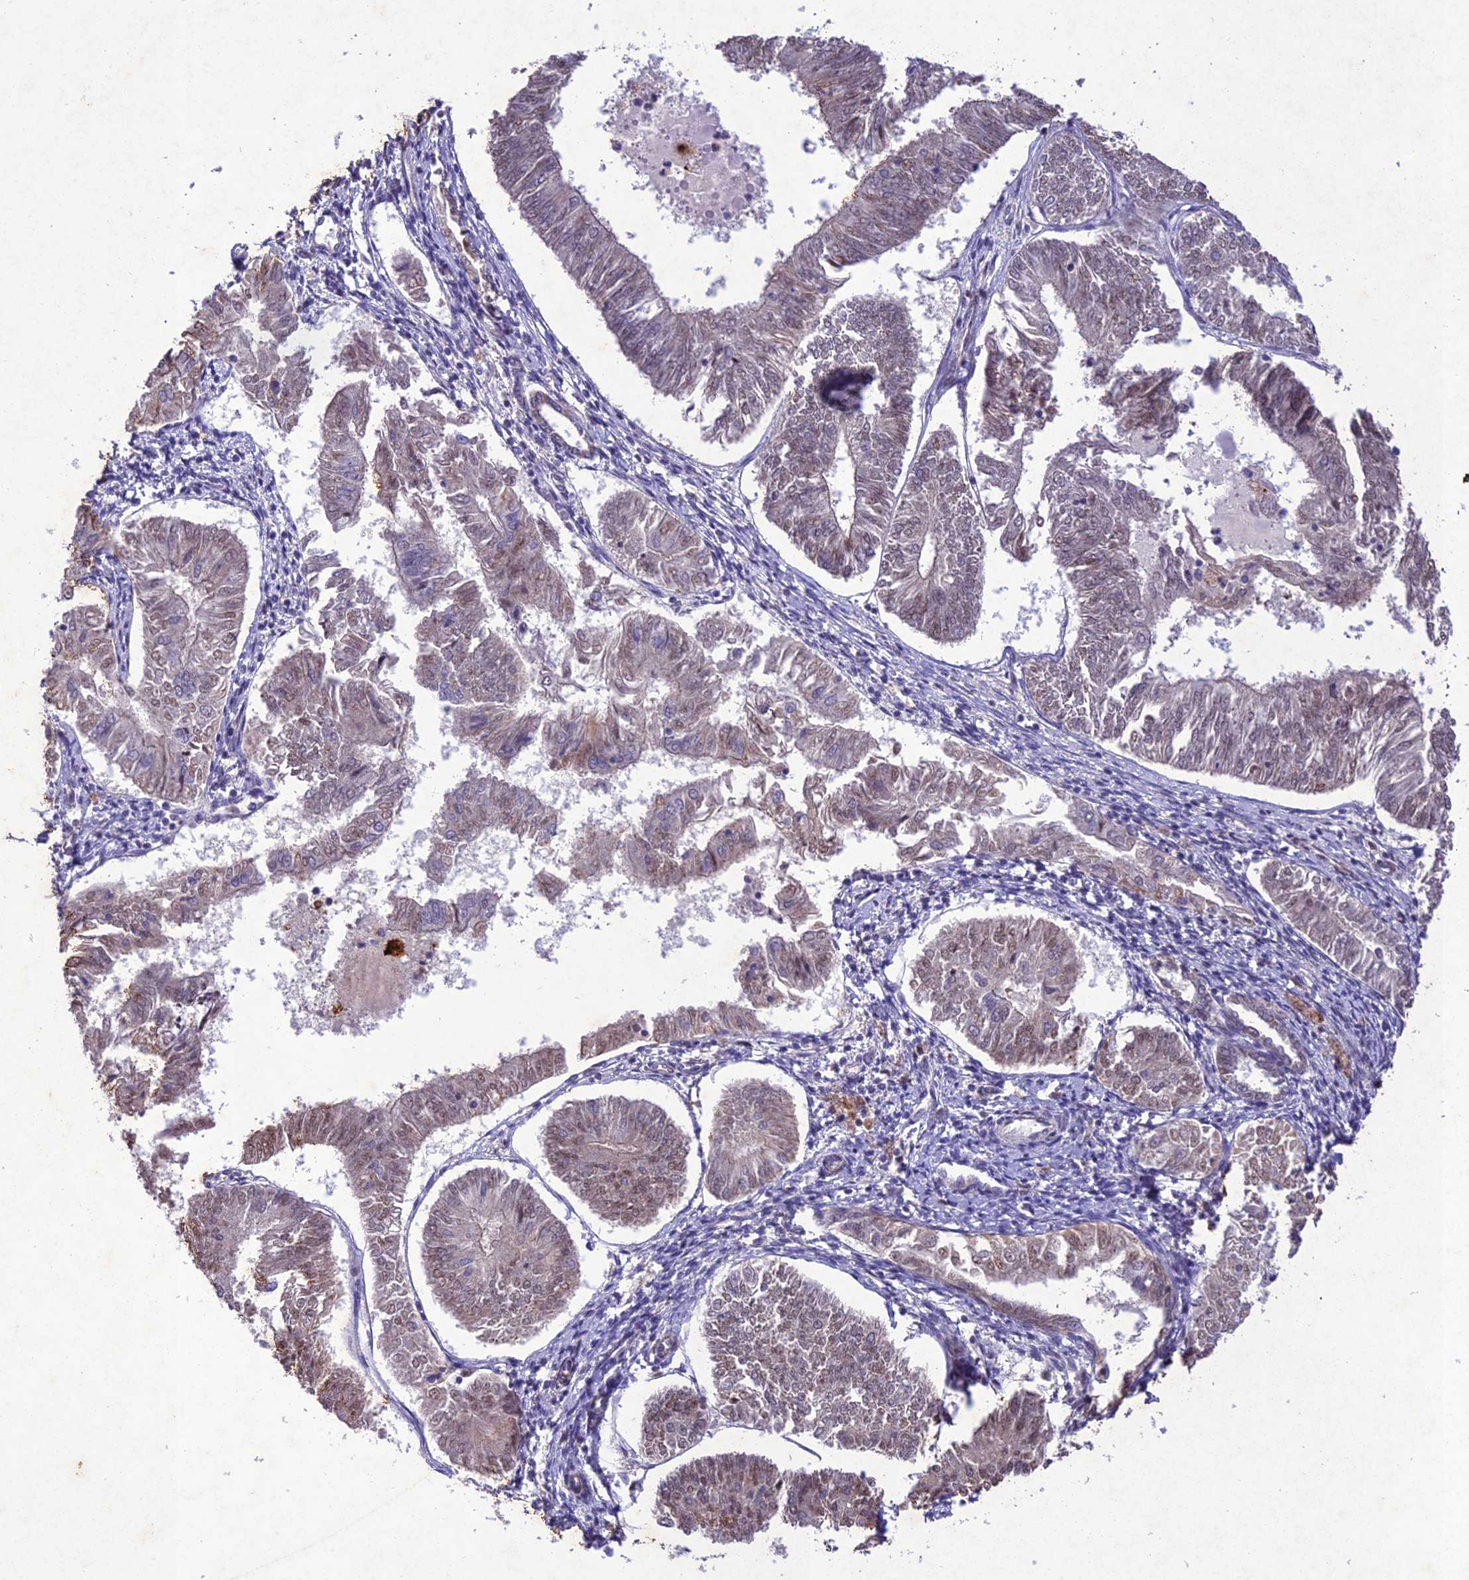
{"staining": {"intensity": "weak", "quantity": "<25%", "location": "cytoplasmic/membranous,nuclear"}, "tissue": "endometrial cancer", "cell_type": "Tumor cells", "image_type": "cancer", "snomed": [{"axis": "morphology", "description": "Adenocarcinoma, NOS"}, {"axis": "topography", "description": "Endometrium"}], "caption": "Photomicrograph shows no significant protein positivity in tumor cells of endometrial adenocarcinoma.", "gene": "ANKRD52", "patient": {"sex": "female", "age": 58}}